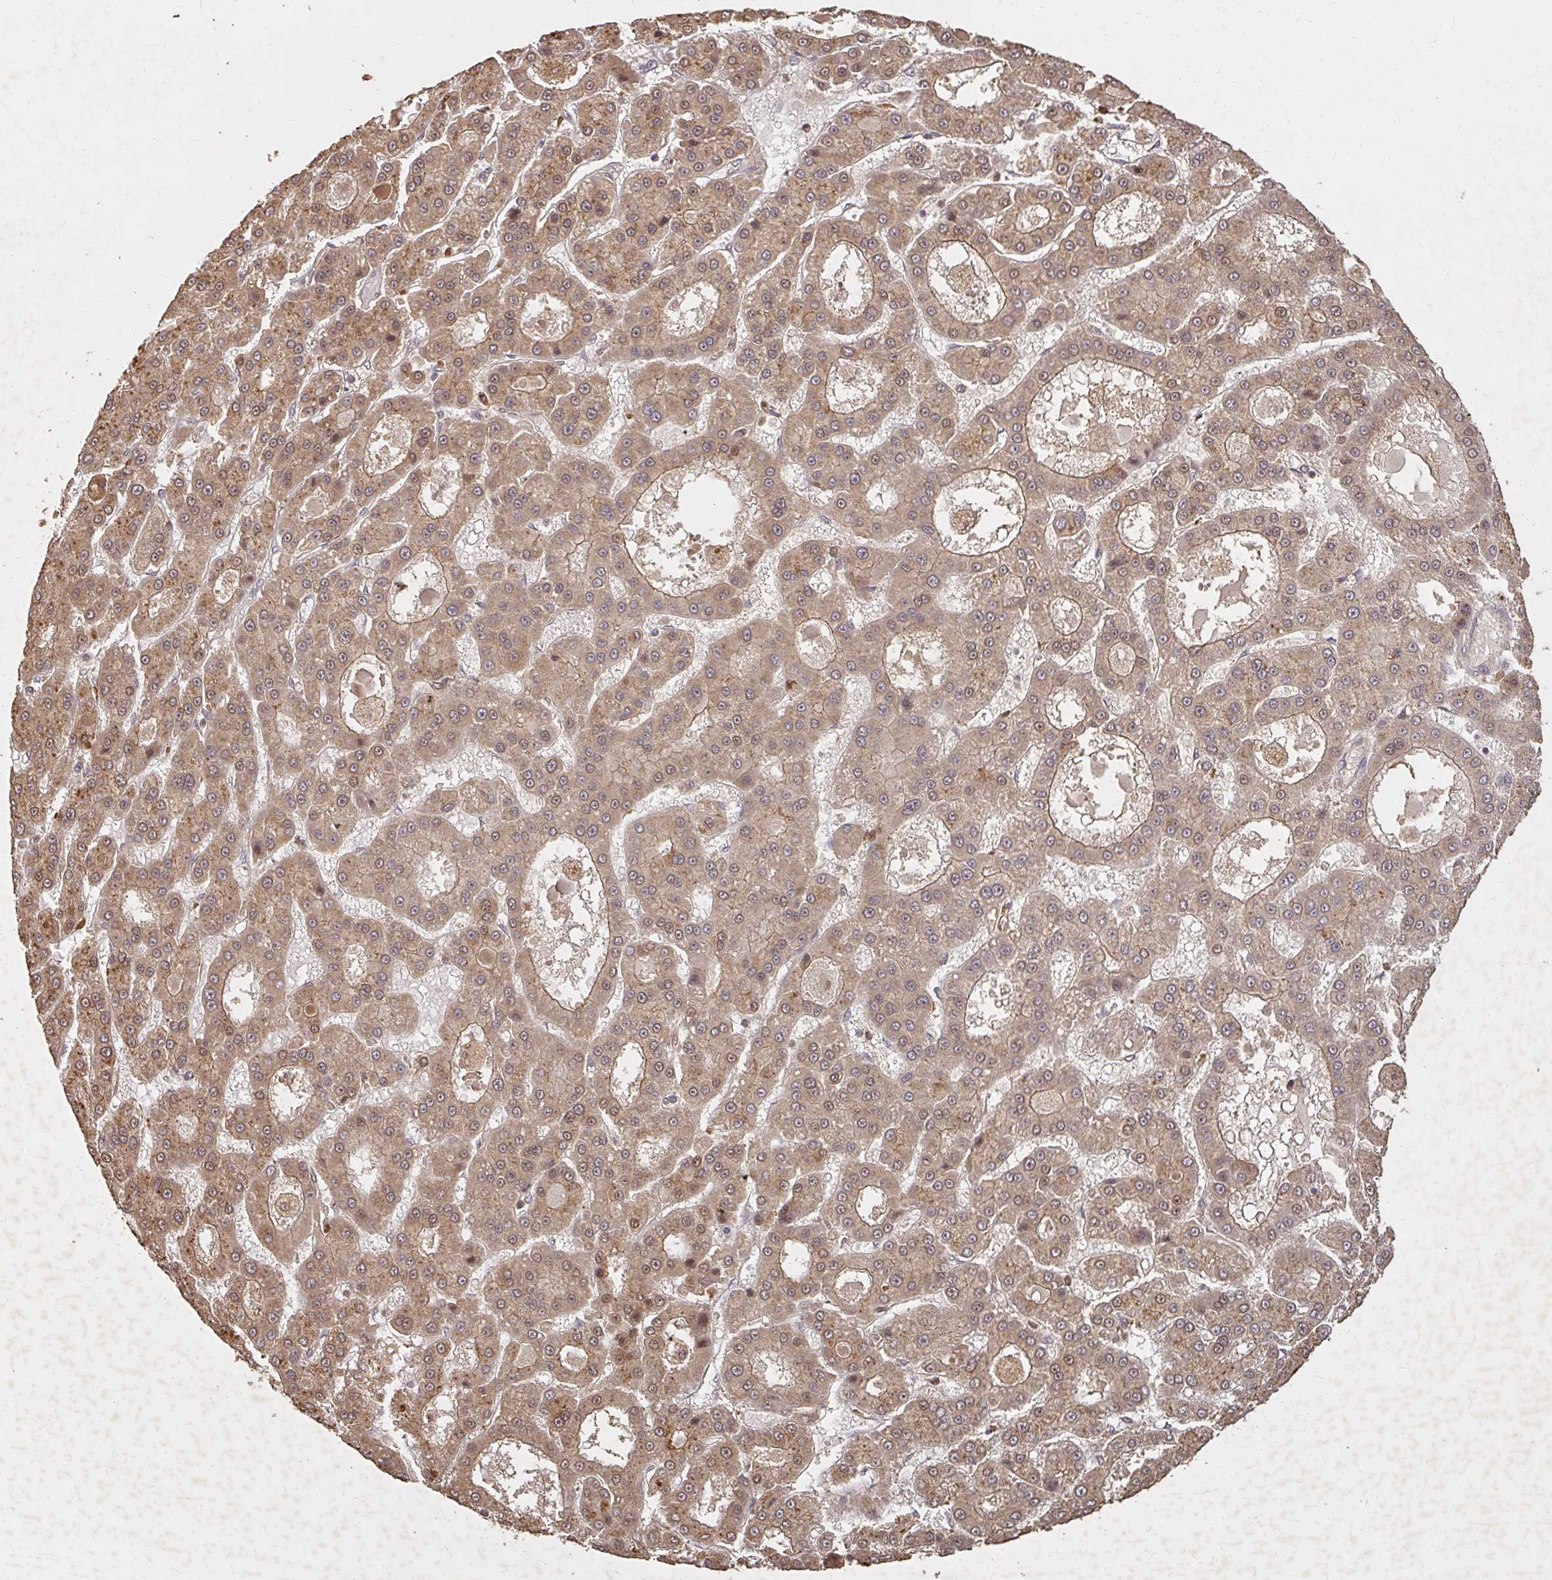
{"staining": {"intensity": "moderate", "quantity": ">75%", "location": "cytoplasmic/membranous,nuclear"}, "tissue": "liver cancer", "cell_type": "Tumor cells", "image_type": "cancer", "snomed": [{"axis": "morphology", "description": "Carcinoma, Hepatocellular, NOS"}, {"axis": "topography", "description": "Liver"}], "caption": "Immunohistochemistry (DAB) staining of human hepatocellular carcinoma (liver) reveals moderate cytoplasmic/membranous and nuclear protein staining in about >75% of tumor cells.", "gene": "LARS2", "patient": {"sex": "male", "age": 70}}